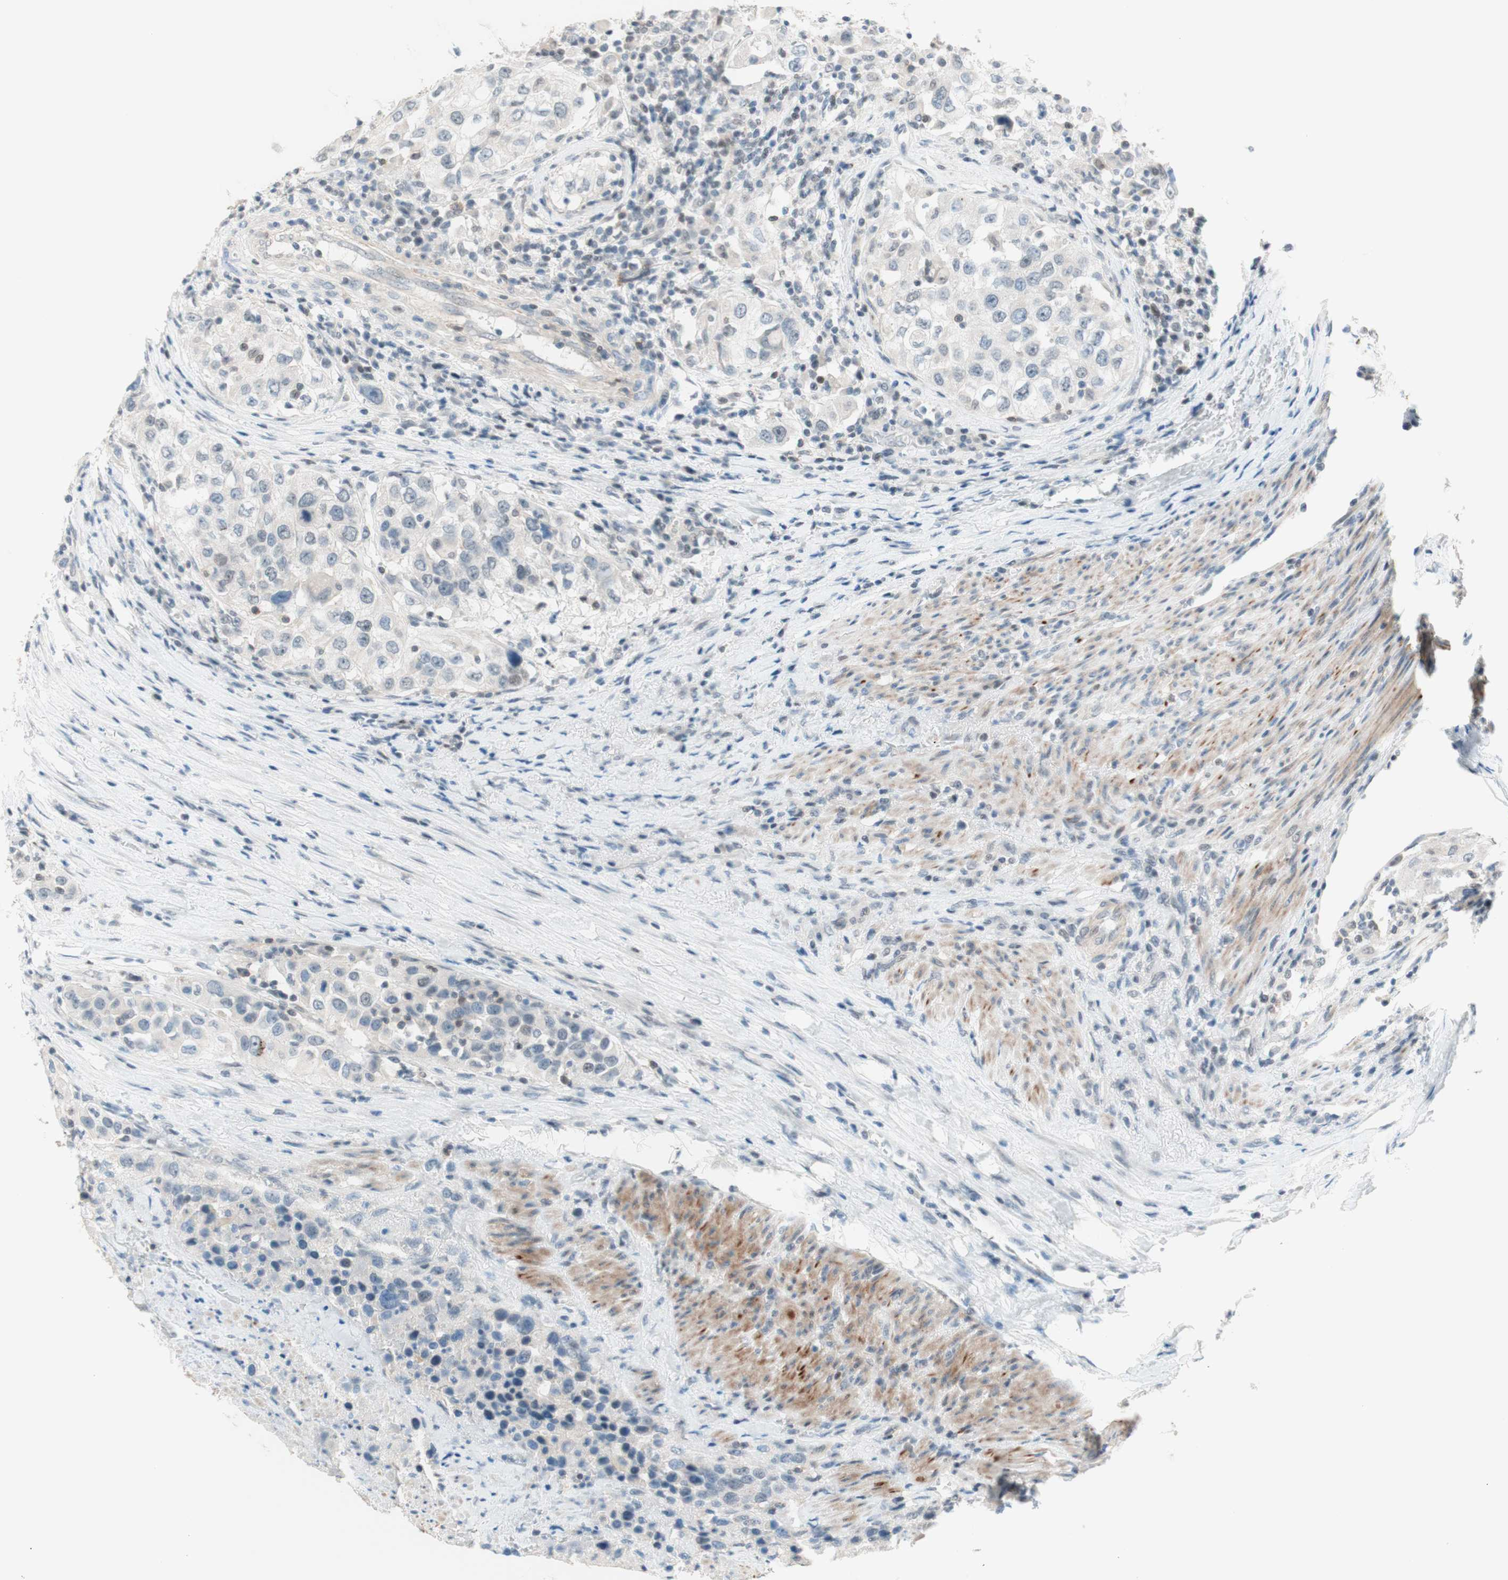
{"staining": {"intensity": "negative", "quantity": "none", "location": "none"}, "tissue": "urothelial cancer", "cell_type": "Tumor cells", "image_type": "cancer", "snomed": [{"axis": "morphology", "description": "Urothelial carcinoma, High grade"}, {"axis": "topography", "description": "Urinary bladder"}], "caption": "High power microscopy micrograph of an immunohistochemistry (IHC) image of urothelial cancer, revealing no significant expression in tumor cells.", "gene": "JPH1", "patient": {"sex": "female", "age": 80}}